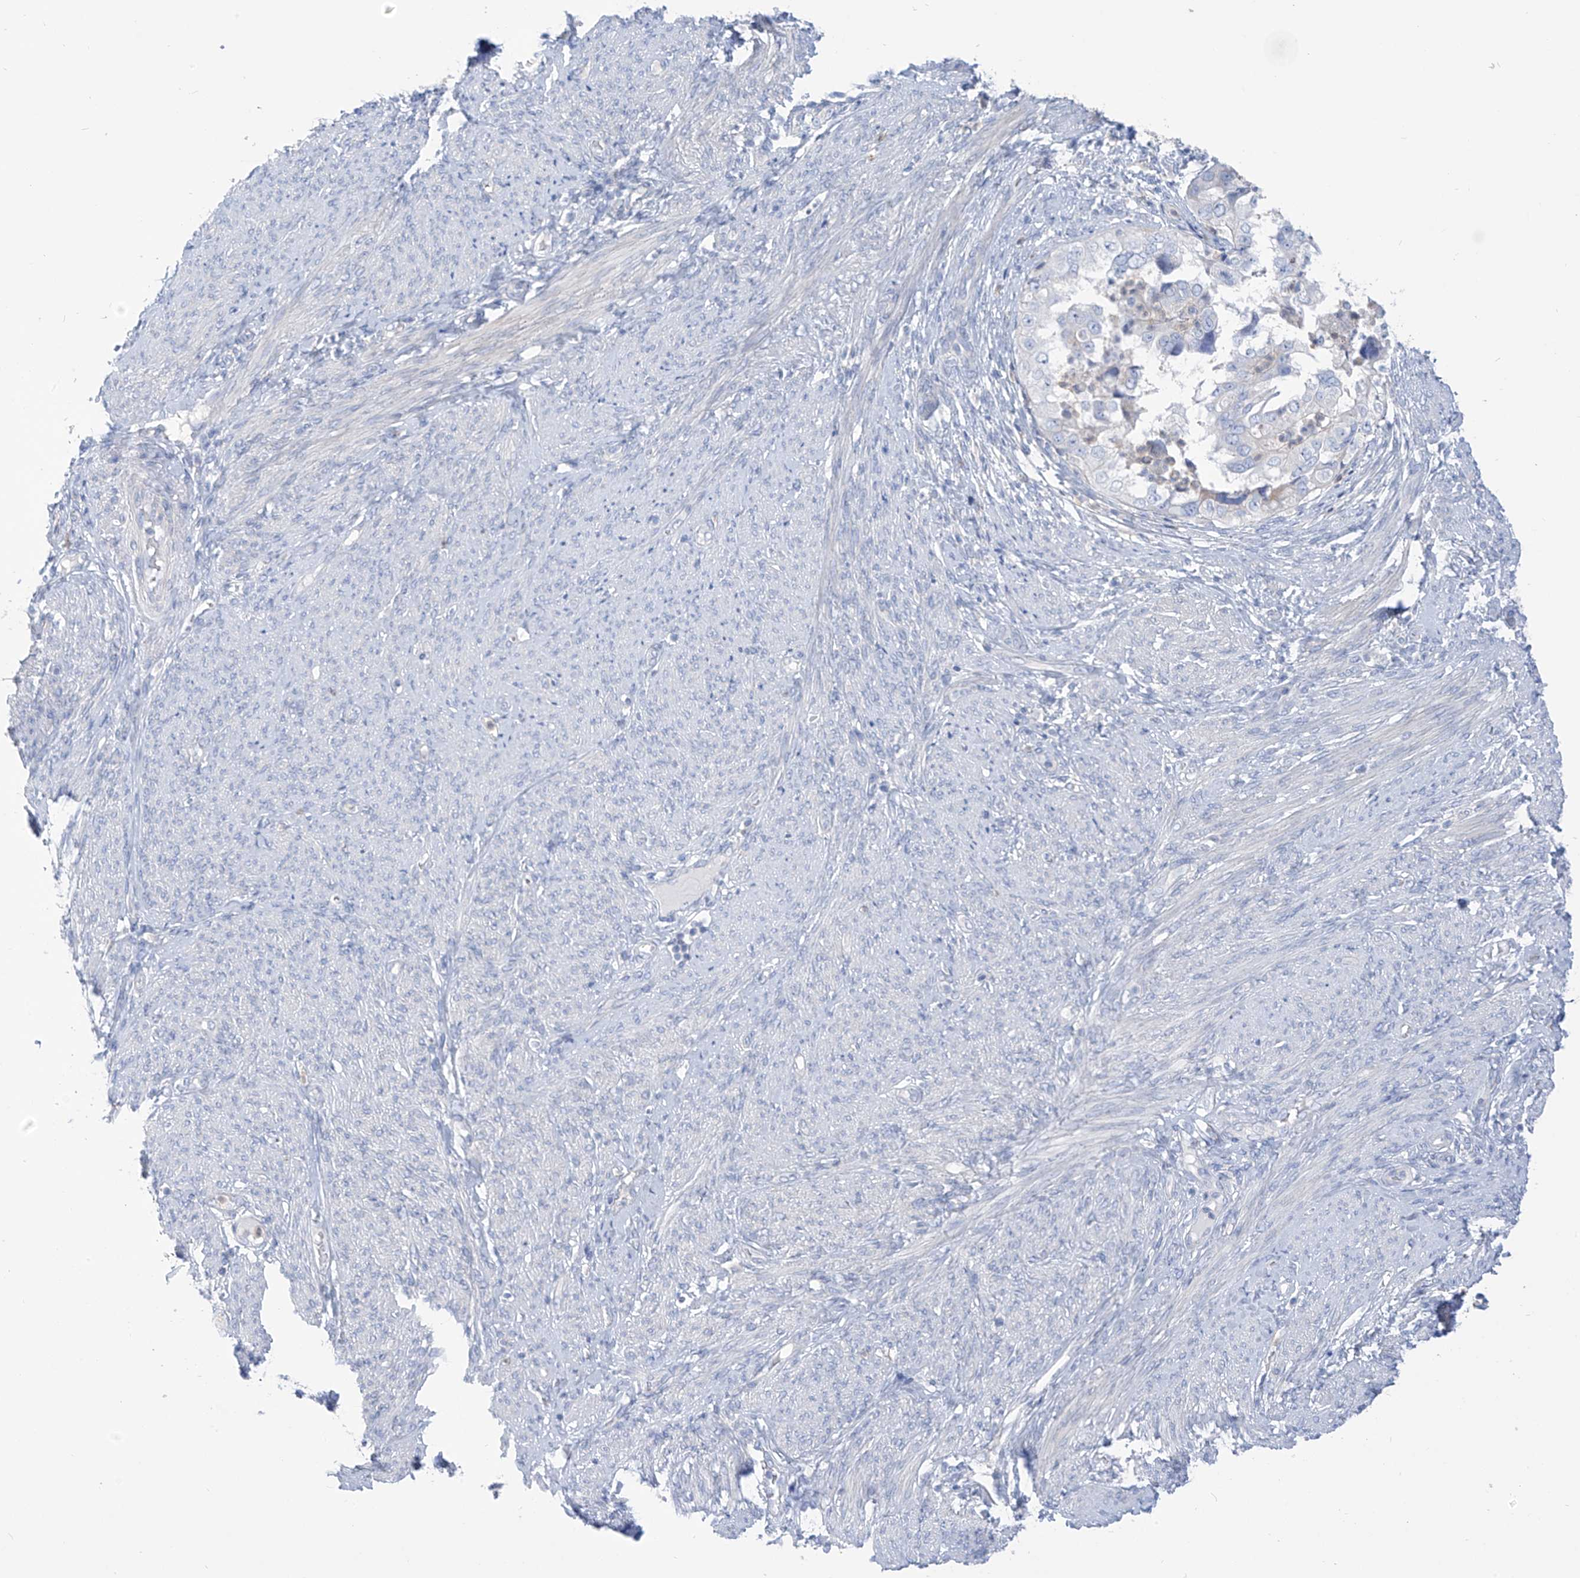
{"staining": {"intensity": "negative", "quantity": "none", "location": "none"}, "tissue": "endometrial cancer", "cell_type": "Tumor cells", "image_type": "cancer", "snomed": [{"axis": "morphology", "description": "Adenocarcinoma, NOS"}, {"axis": "topography", "description": "Endometrium"}], "caption": "Histopathology image shows no significant protein staining in tumor cells of endometrial cancer. Nuclei are stained in blue.", "gene": "FABP2", "patient": {"sex": "female", "age": 85}}